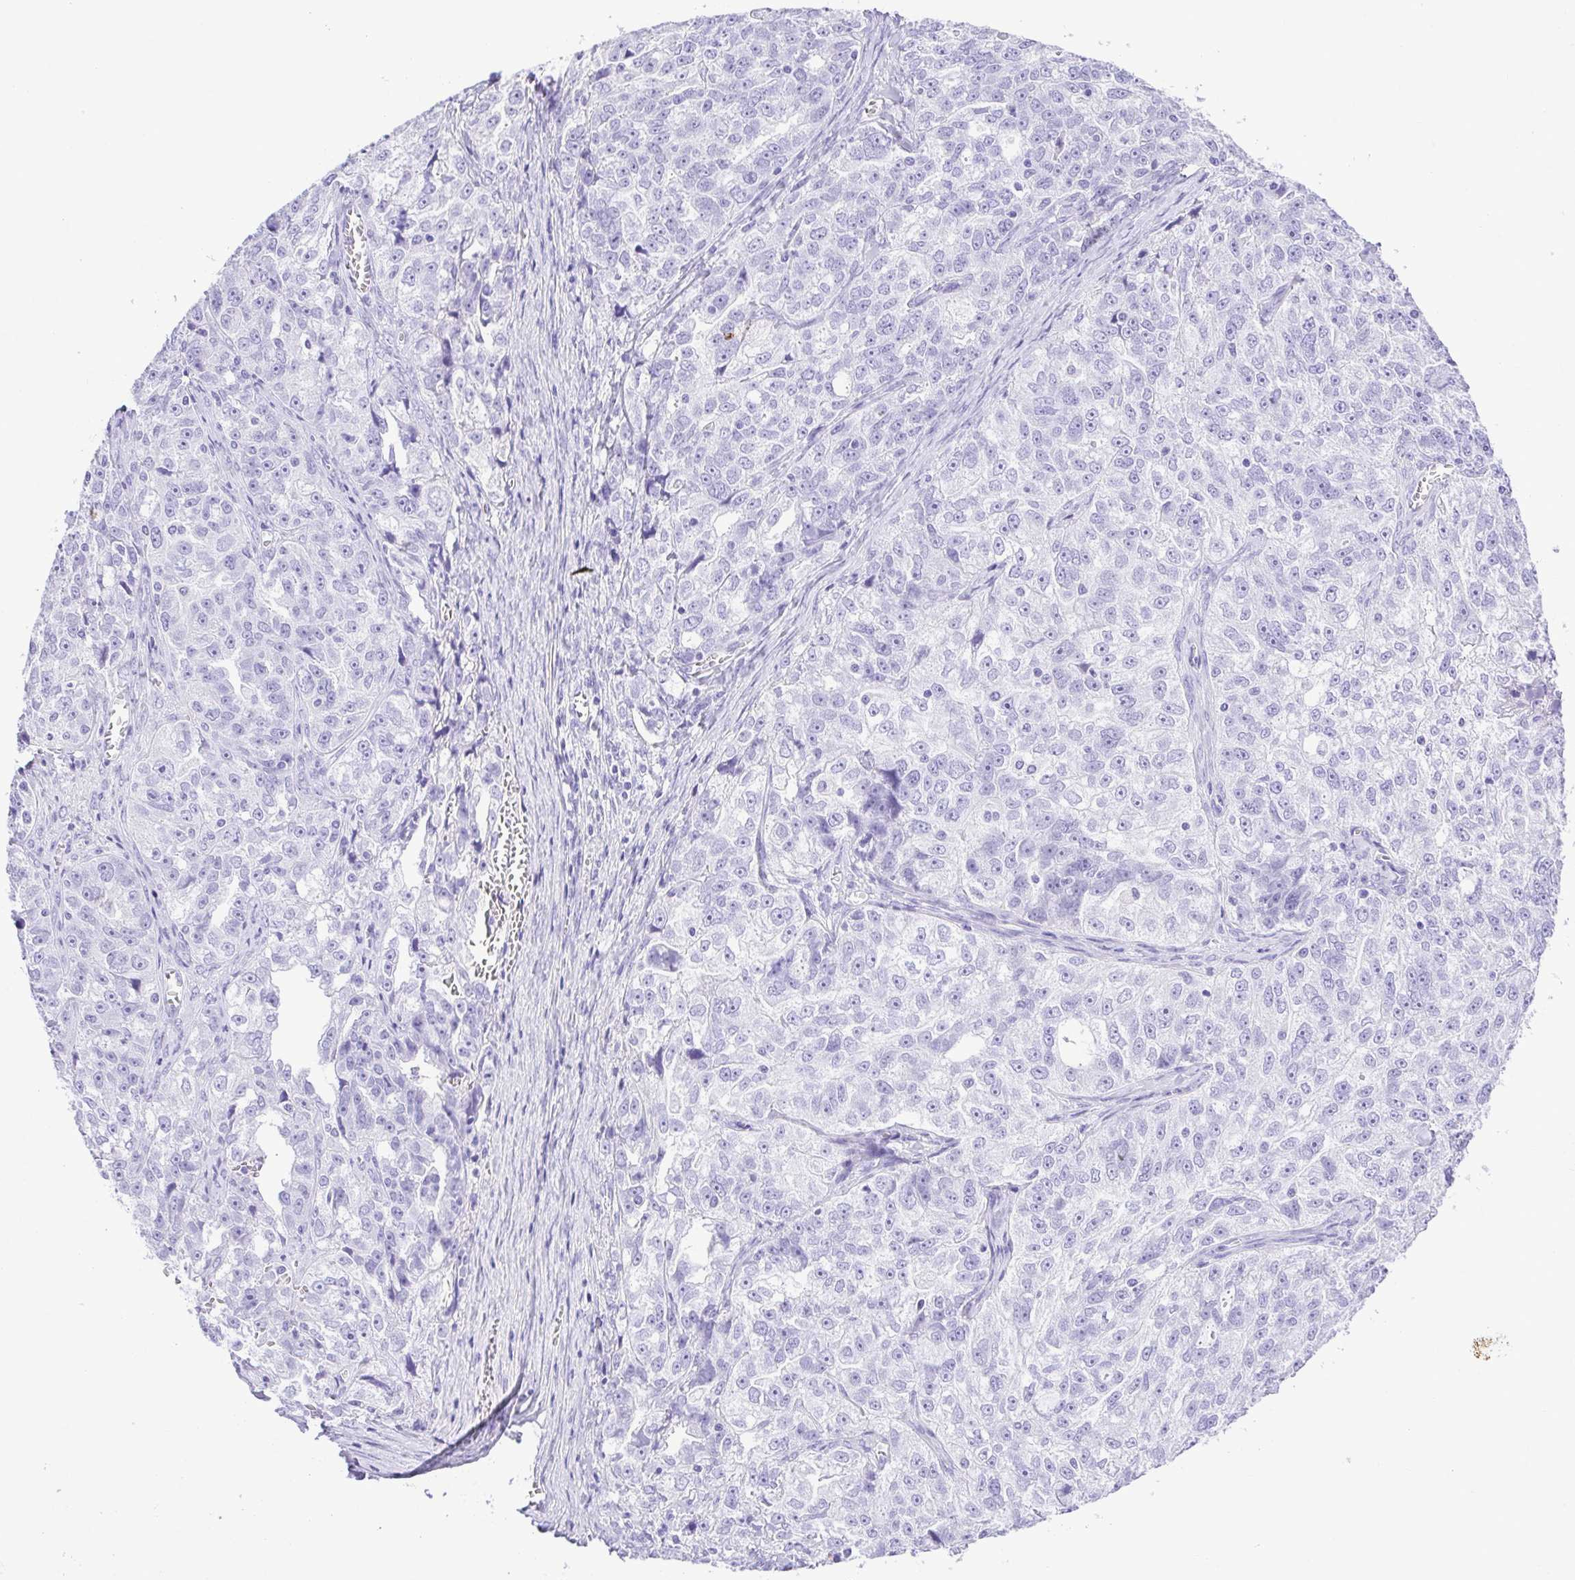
{"staining": {"intensity": "negative", "quantity": "none", "location": "none"}, "tissue": "ovarian cancer", "cell_type": "Tumor cells", "image_type": "cancer", "snomed": [{"axis": "morphology", "description": "Cystadenocarcinoma, serous, NOS"}, {"axis": "topography", "description": "Ovary"}], "caption": "Tumor cells are negative for brown protein staining in ovarian cancer (serous cystadenocarcinoma).", "gene": "CDSN", "patient": {"sex": "female", "age": 51}}